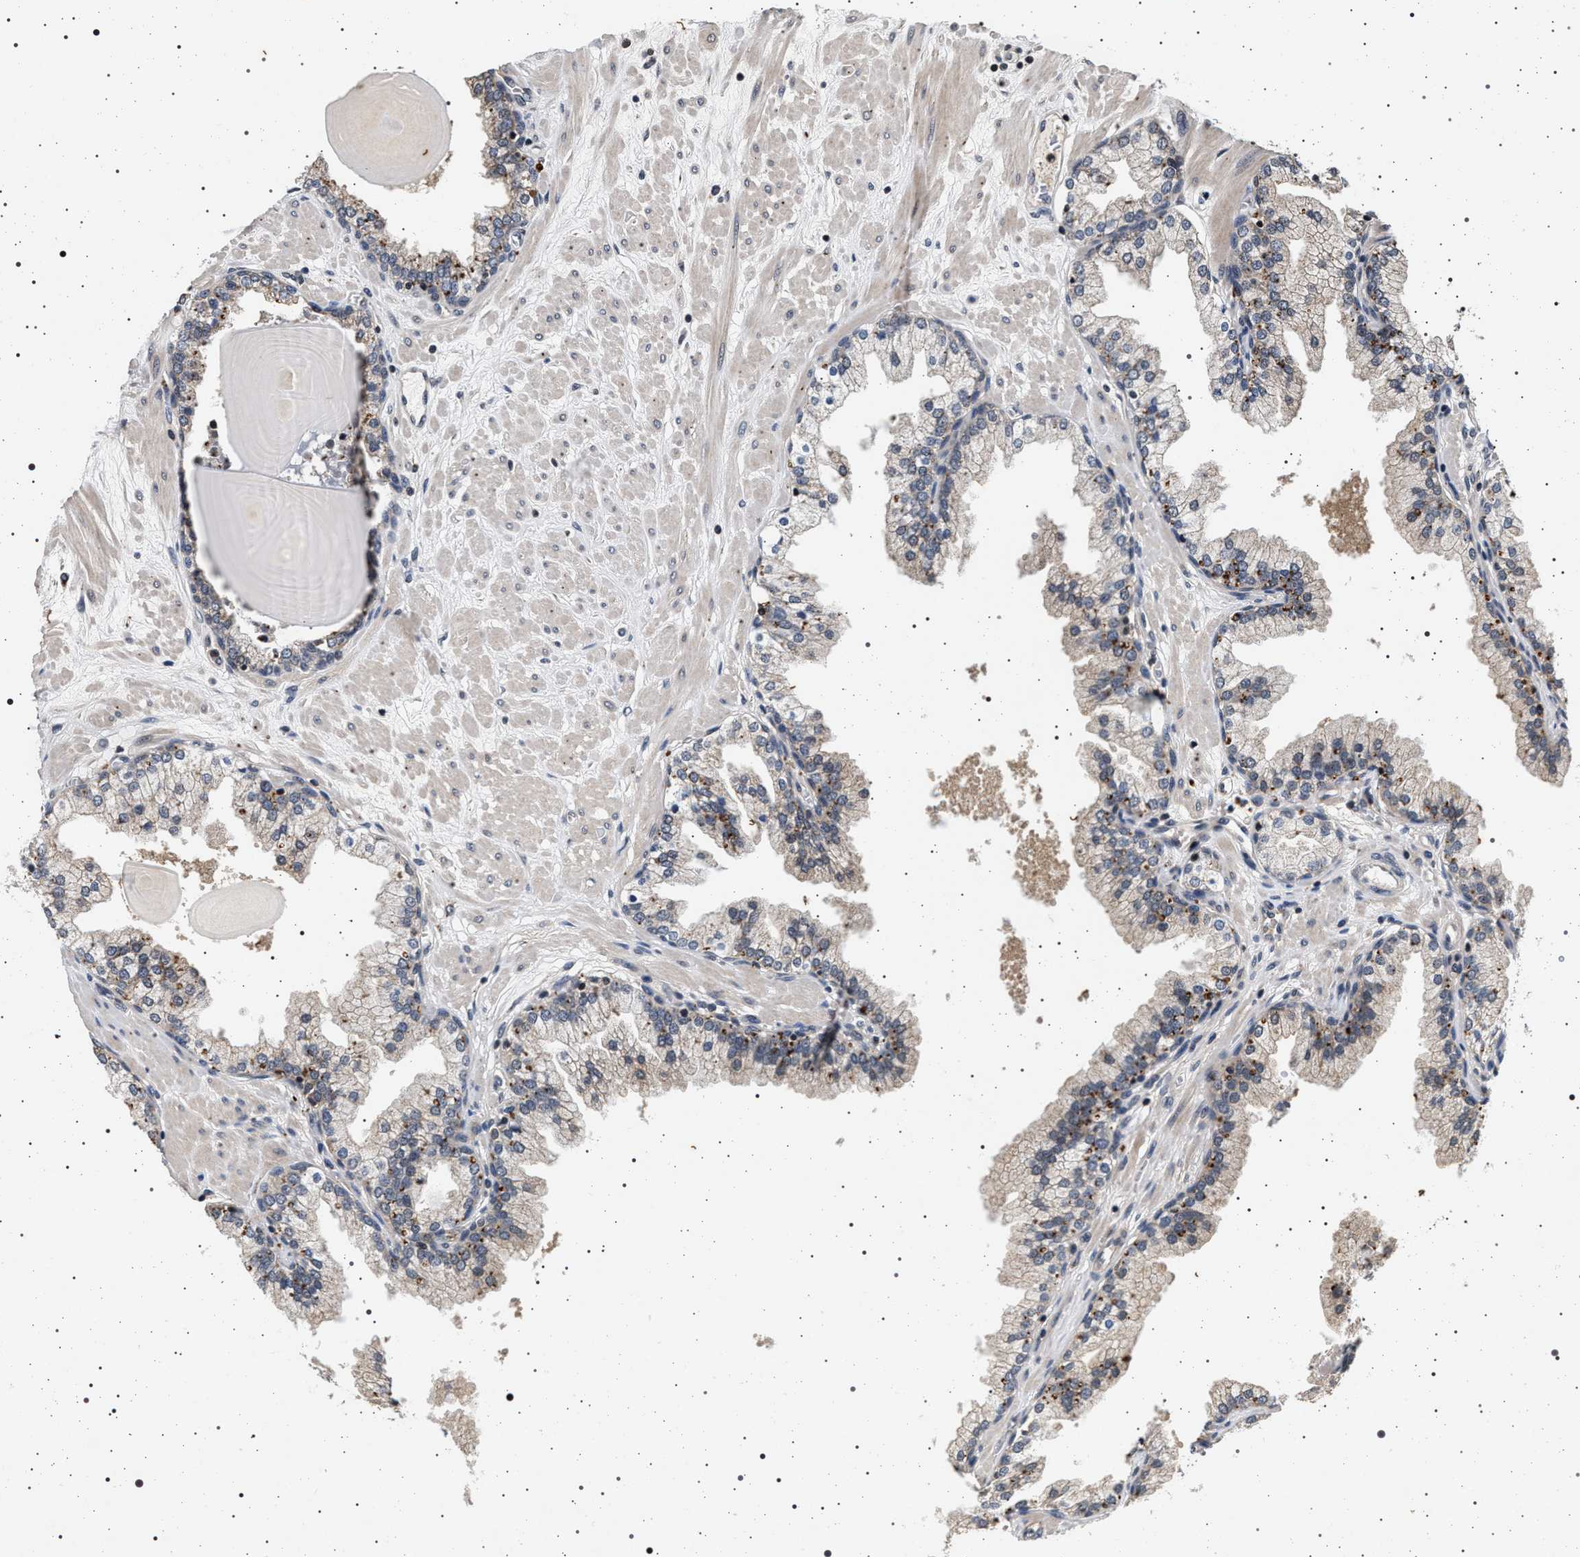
{"staining": {"intensity": "weak", "quantity": "25%-75%", "location": "cytoplasmic/membranous"}, "tissue": "prostate", "cell_type": "Glandular cells", "image_type": "normal", "snomed": [{"axis": "morphology", "description": "Normal tissue, NOS"}, {"axis": "topography", "description": "Prostate"}], "caption": "Immunohistochemical staining of unremarkable human prostate demonstrates low levels of weak cytoplasmic/membranous expression in approximately 25%-75% of glandular cells. The staining was performed using DAB to visualize the protein expression in brown, while the nuclei were stained in blue with hematoxylin (Magnification: 20x).", "gene": "CDKN1B", "patient": {"sex": "male", "age": 51}}